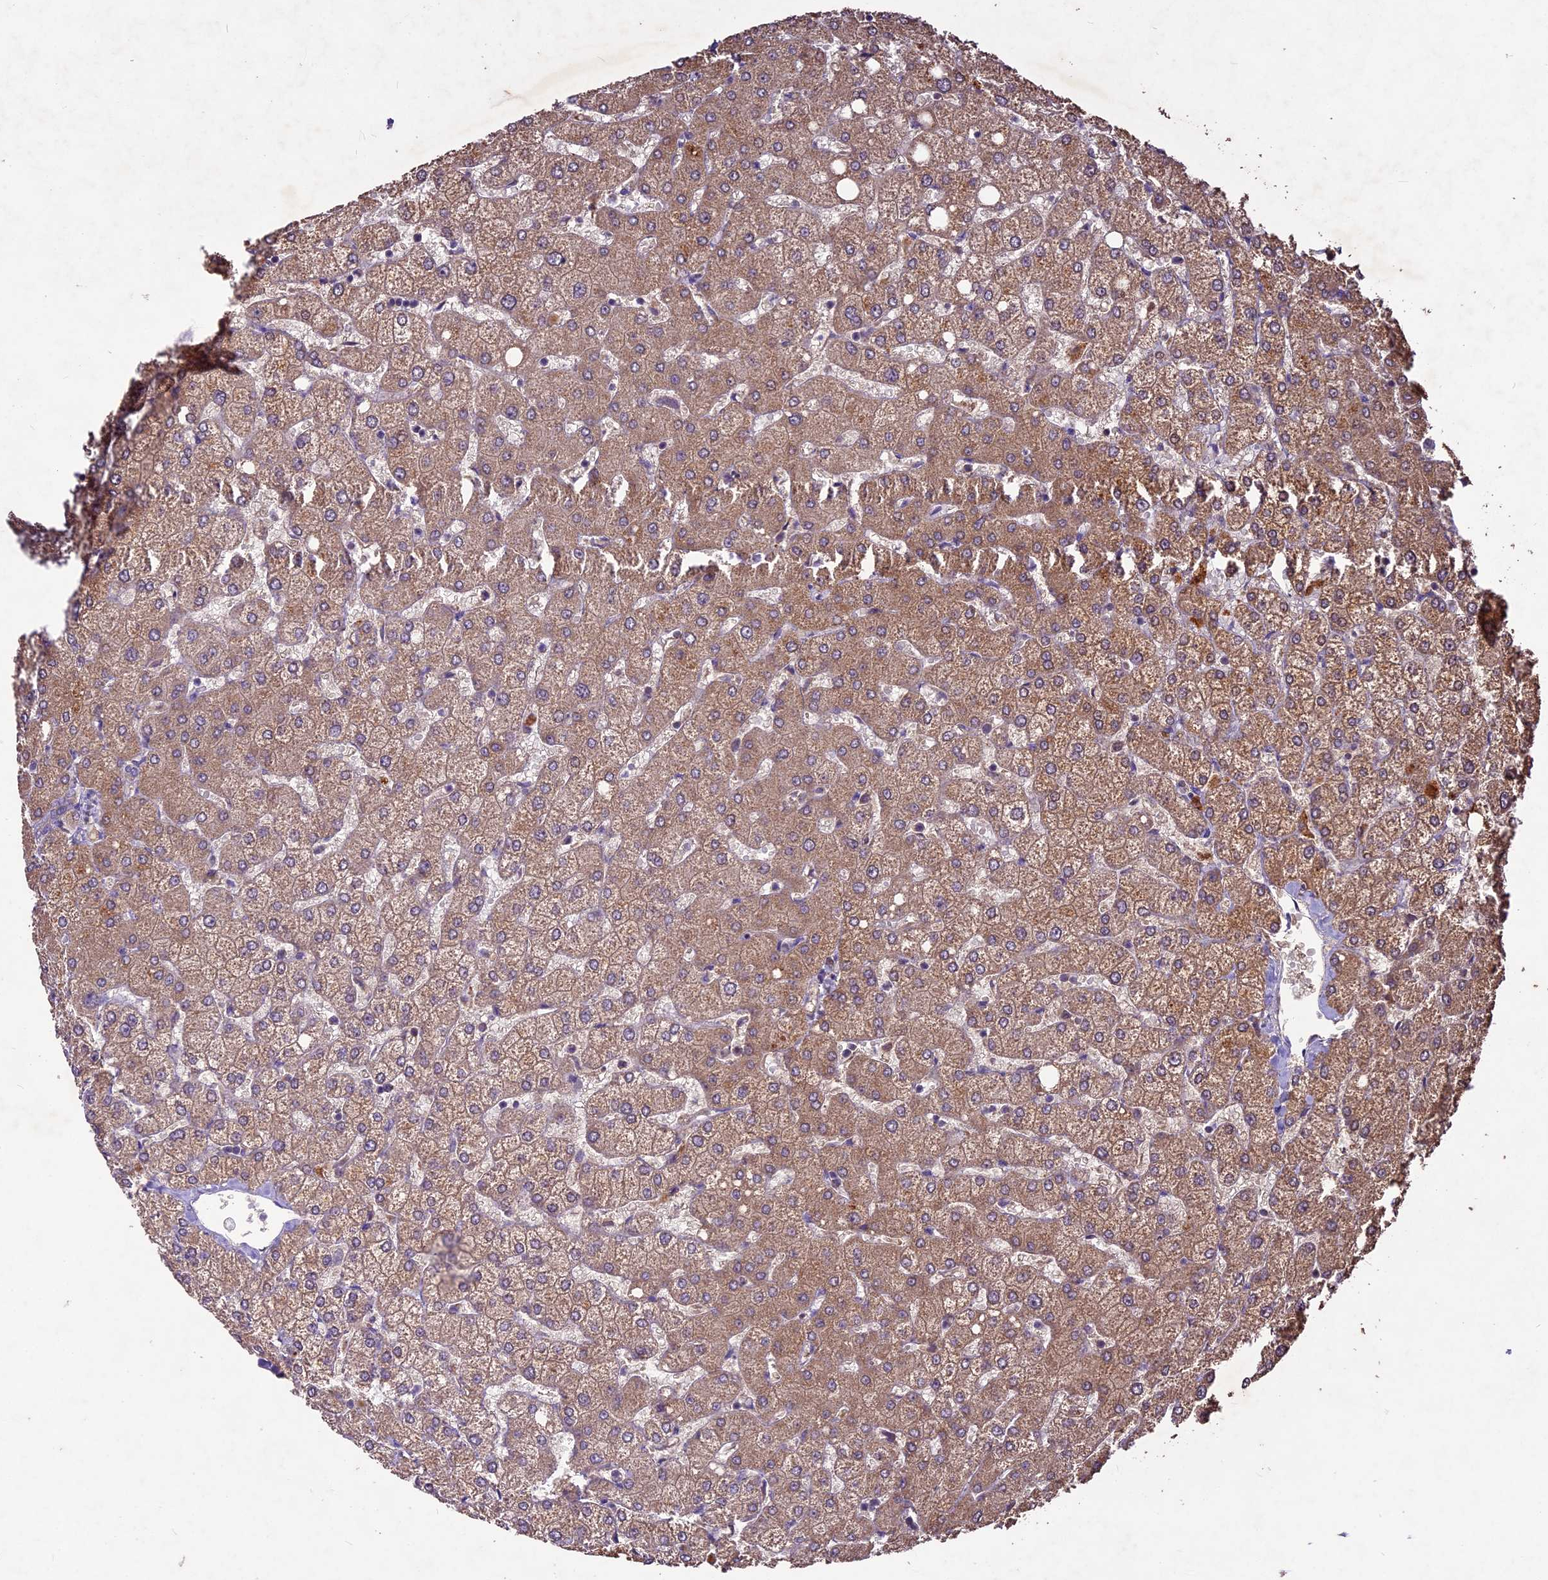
{"staining": {"intensity": "negative", "quantity": "none", "location": "none"}, "tissue": "liver", "cell_type": "Cholangiocytes", "image_type": "normal", "snomed": [{"axis": "morphology", "description": "Normal tissue, NOS"}, {"axis": "topography", "description": "Liver"}], "caption": "Micrograph shows no significant protein positivity in cholangiocytes of unremarkable liver. (DAB immunohistochemistry (IHC) with hematoxylin counter stain).", "gene": "CRLF1", "patient": {"sex": "female", "age": 54}}